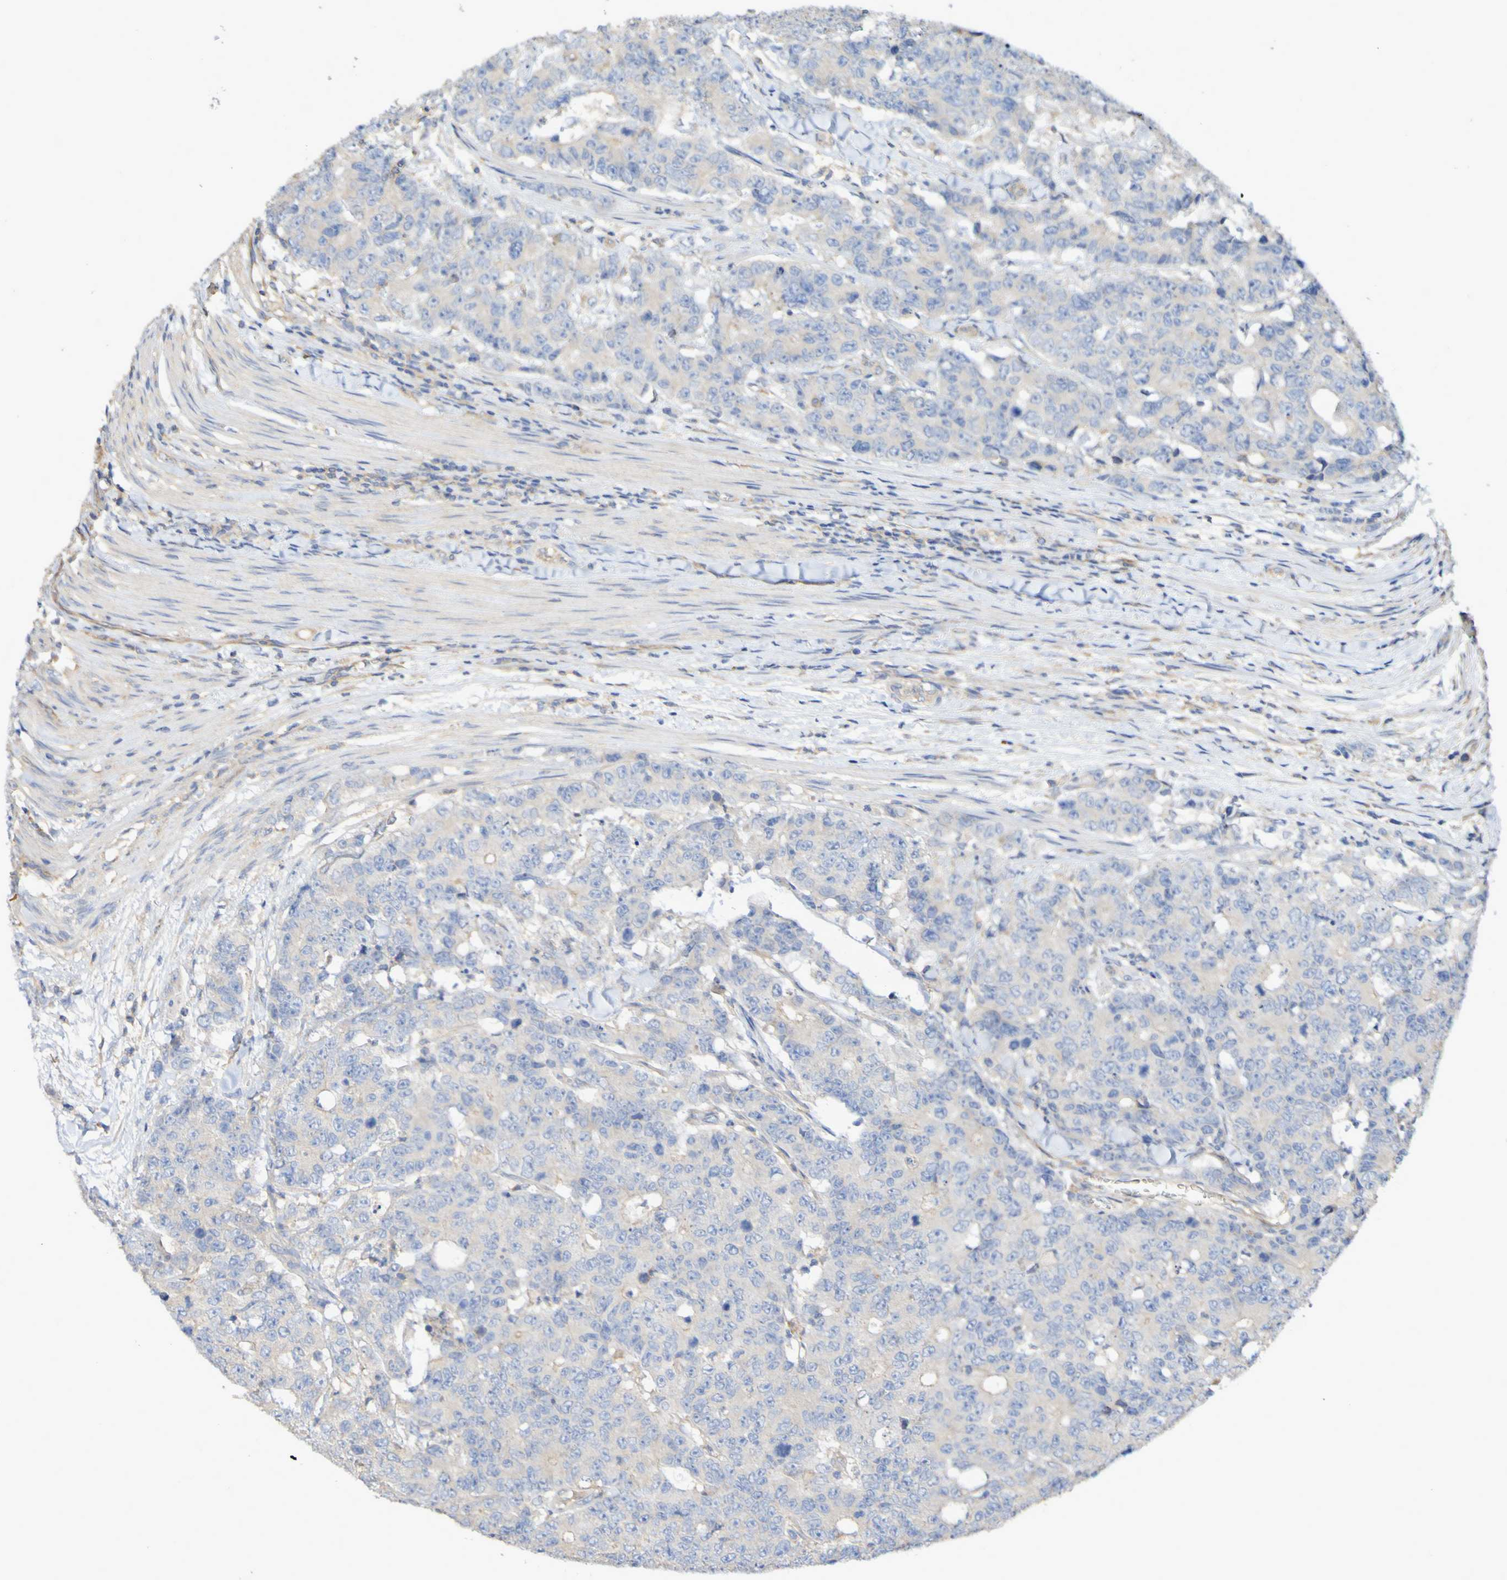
{"staining": {"intensity": "weak", "quantity": "<25%", "location": "cytoplasmic/membranous"}, "tissue": "colorectal cancer", "cell_type": "Tumor cells", "image_type": "cancer", "snomed": [{"axis": "morphology", "description": "Adenocarcinoma, NOS"}, {"axis": "topography", "description": "Colon"}], "caption": "Adenocarcinoma (colorectal) was stained to show a protein in brown. There is no significant positivity in tumor cells.", "gene": "SYNJ1", "patient": {"sex": "female", "age": 86}}